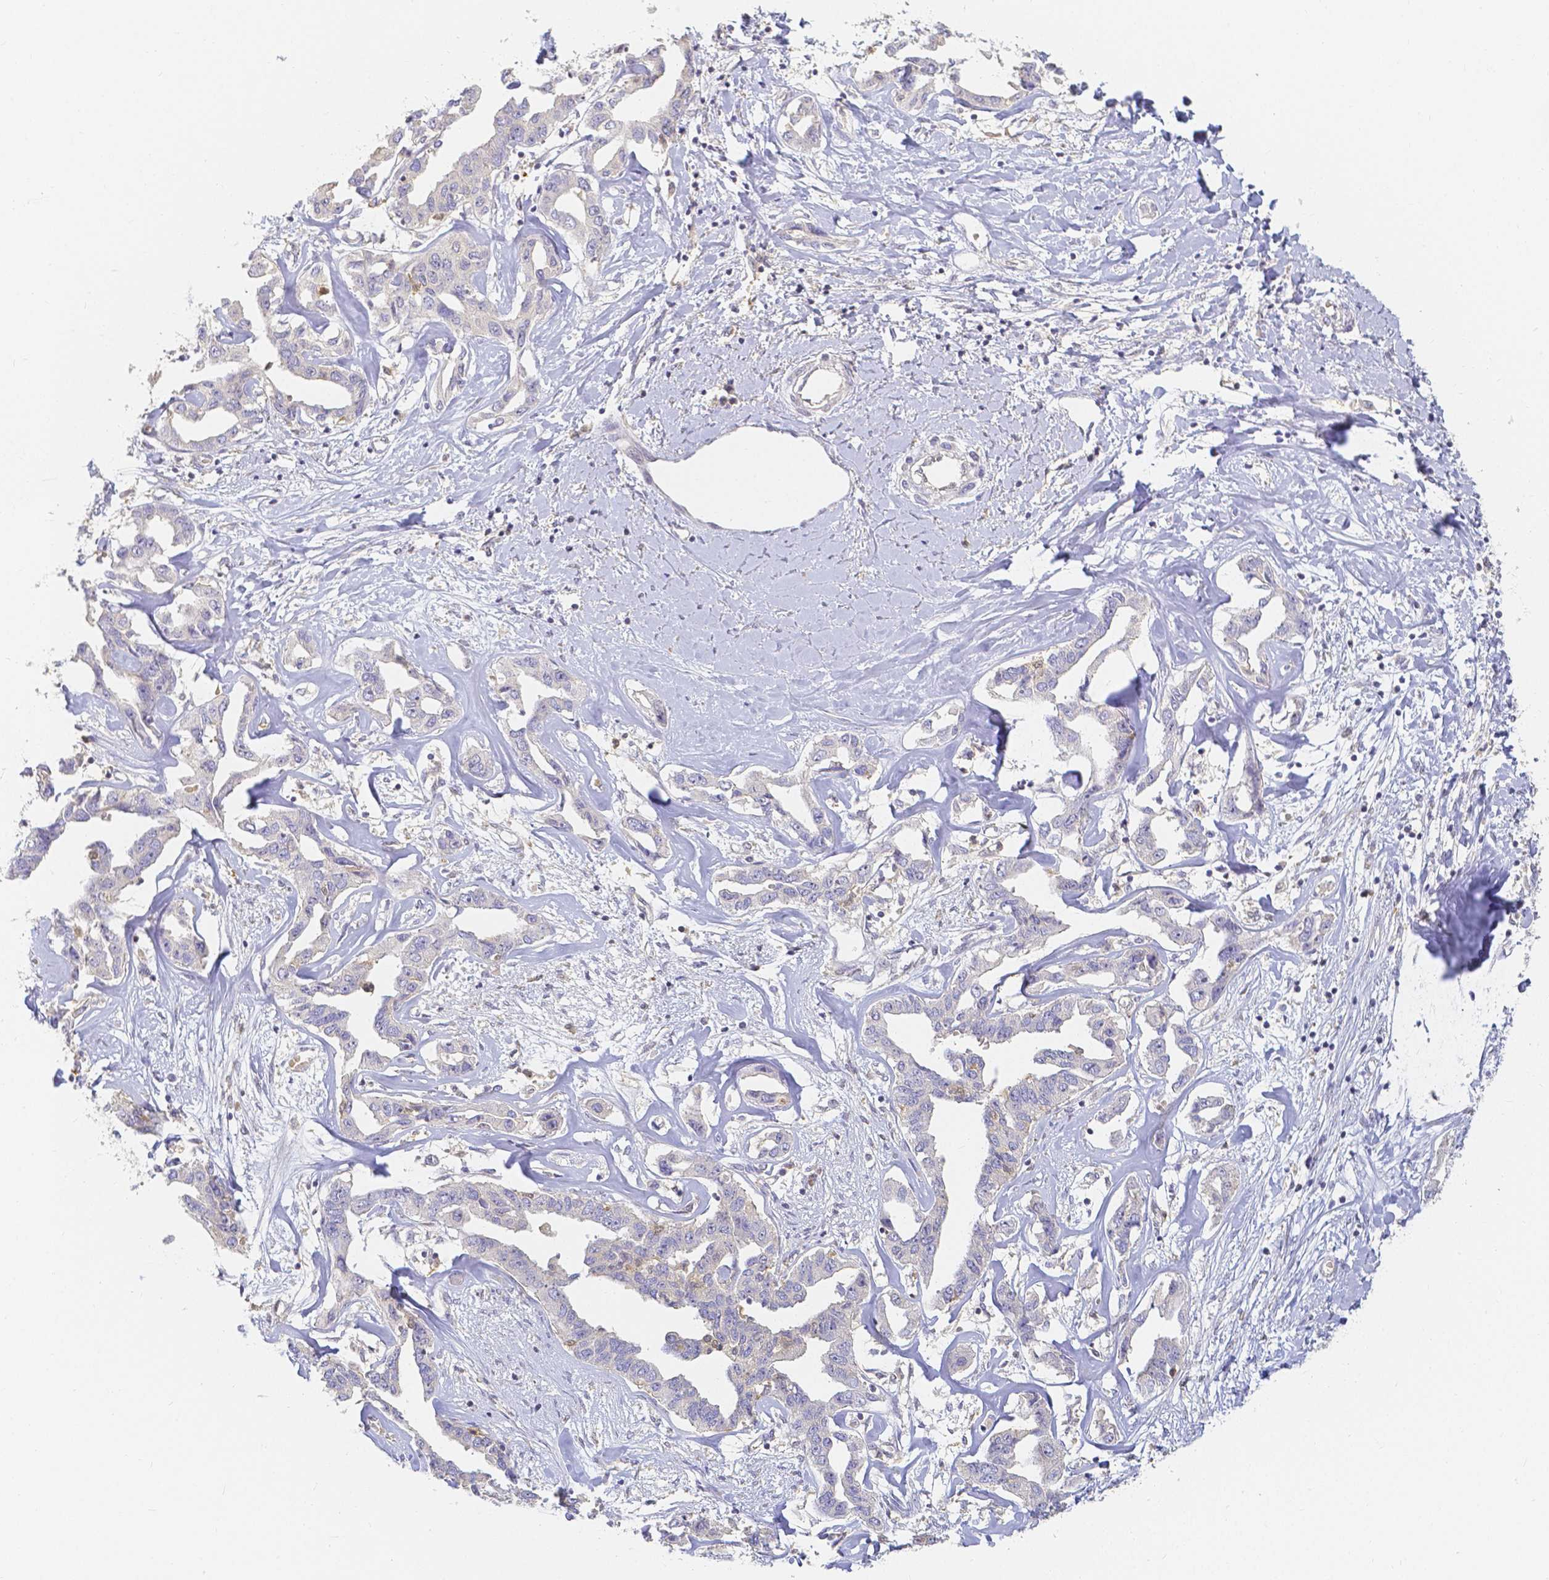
{"staining": {"intensity": "negative", "quantity": "none", "location": "none"}, "tissue": "liver cancer", "cell_type": "Tumor cells", "image_type": "cancer", "snomed": [{"axis": "morphology", "description": "Cholangiocarcinoma"}, {"axis": "topography", "description": "Liver"}], "caption": "Protein analysis of cholangiocarcinoma (liver) reveals no significant expression in tumor cells. (DAB (3,3'-diaminobenzidine) immunohistochemistry (IHC) visualized using brightfield microscopy, high magnification).", "gene": "KCNH1", "patient": {"sex": "male", "age": 59}}